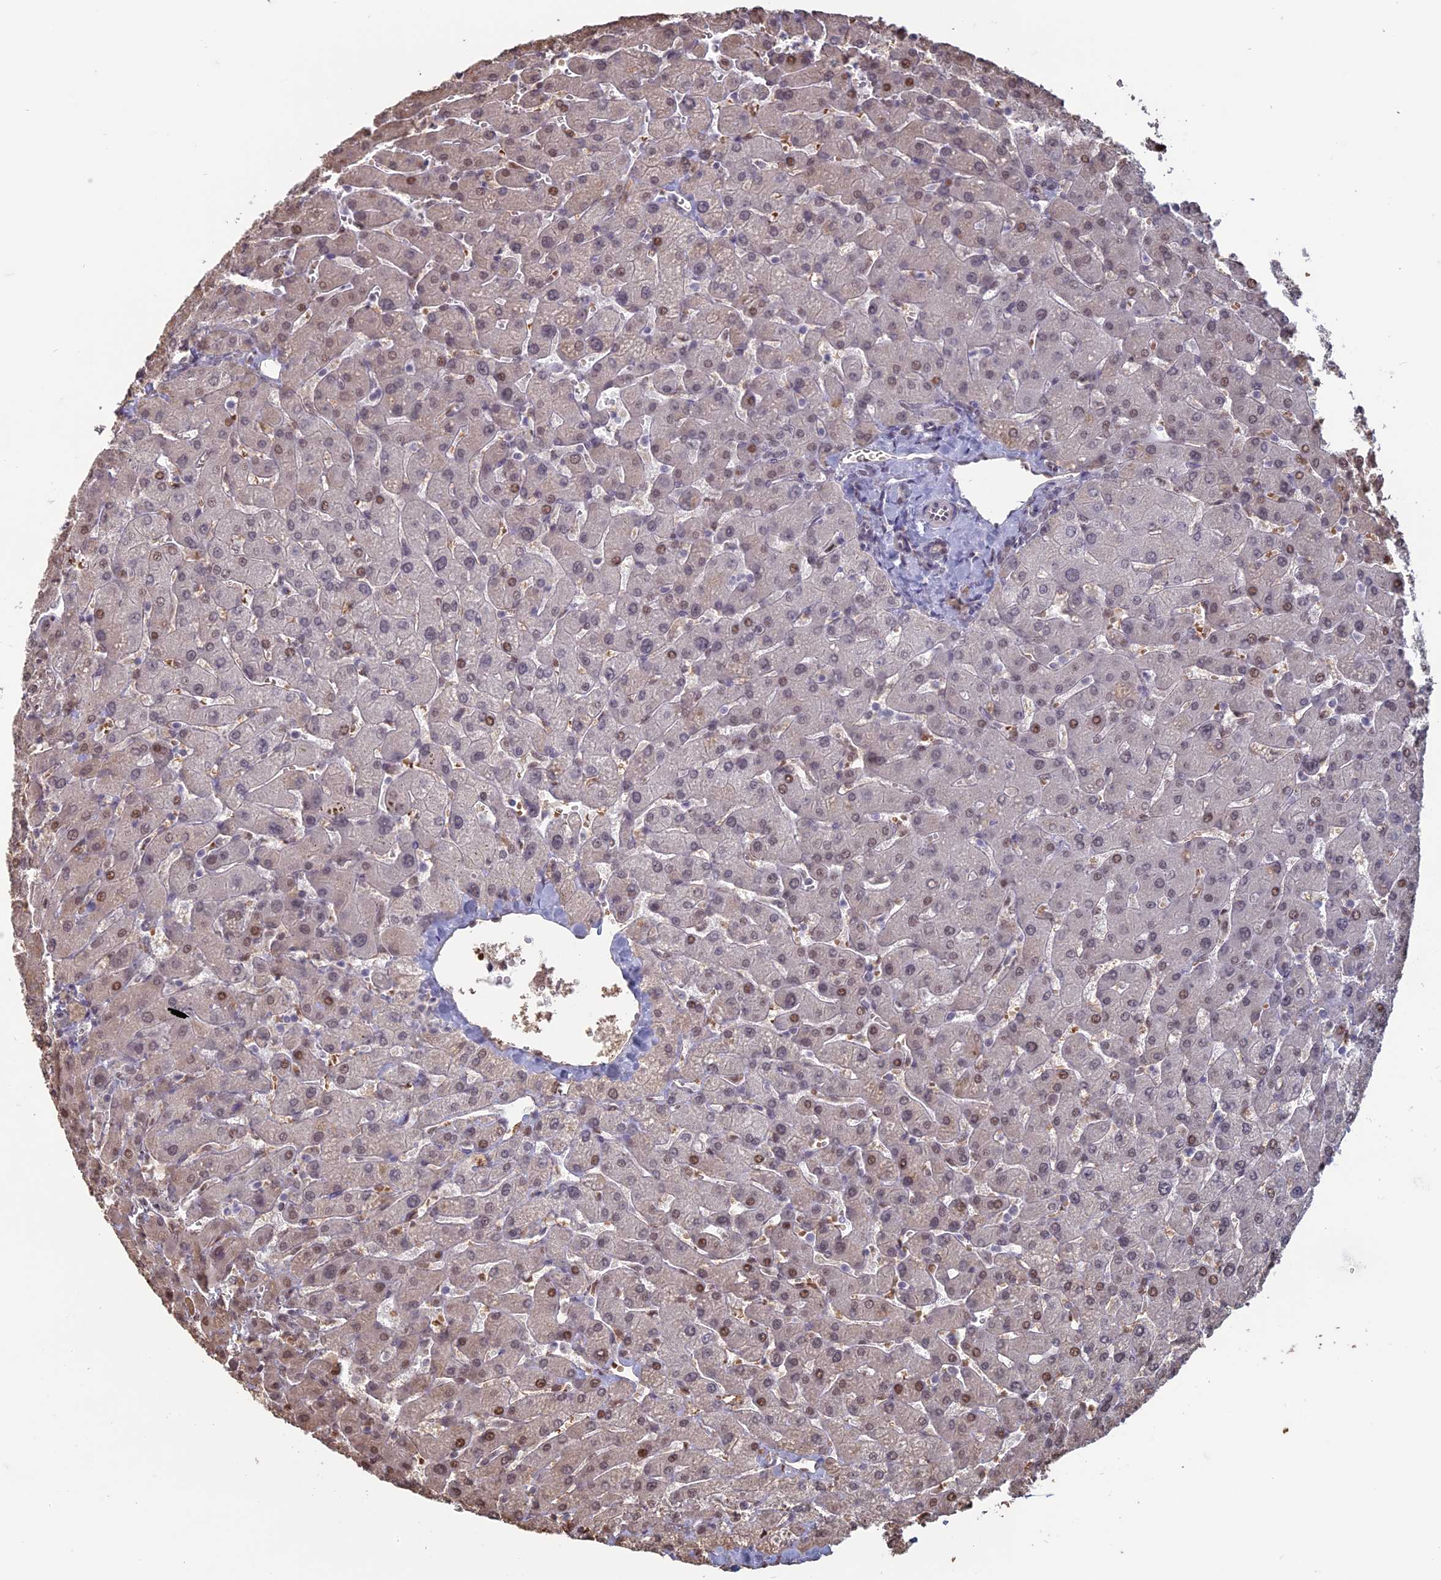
{"staining": {"intensity": "negative", "quantity": "none", "location": "none"}, "tissue": "liver", "cell_type": "Cholangiocytes", "image_type": "normal", "snomed": [{"axis": "morphology", "description": "Normal tissue, NOS"}, {"axis": "topography", "description": "Liver"}], "caption": "Photomicrograph shows no significant protein staining in cholangiocytes of normal liver.", "gene": "MFAP1", "patient": {"sex": "male", "age": 55}}